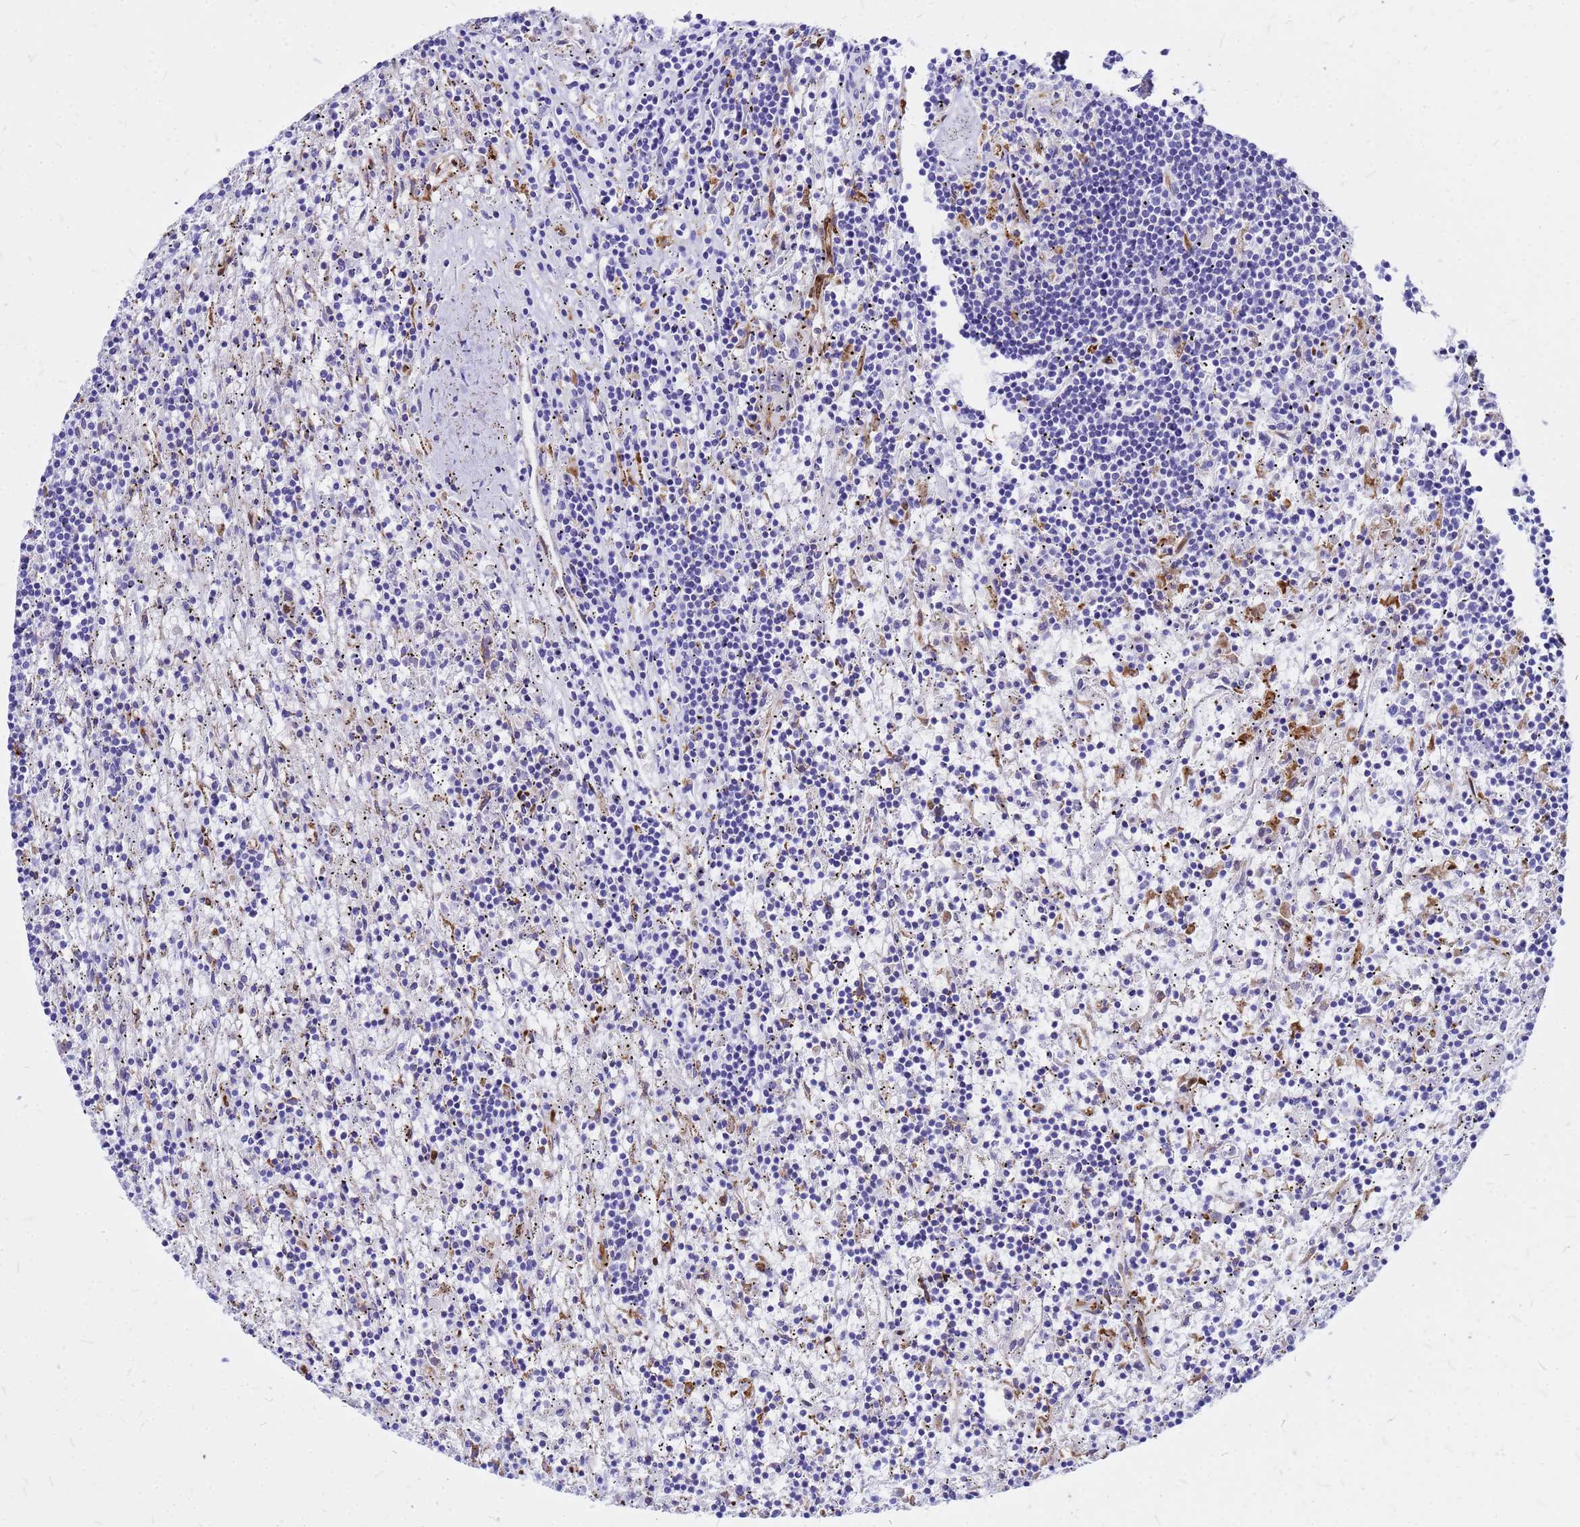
{"staining": {"intensity": "negative", "quantity": "none", "location": "none"}, "tissue": "lymphoma", "cell_type": "Tumor cells", "image_type": "cancer", "snomed": [{"axis": "morphology", "description": "Malignant lymphoma, non-Hodgkin's type, Low grade"}, {"axis": "topography", "description": "Spleen"}], "caption": "This is an immunohistochemistry micrograph of malignant lymphoma, non-Hodgkin's type (low-grade). There is no staining in tumor cells.", "gene": "NOSTRIN", "patient": {"sex": "male", "age": 76}}